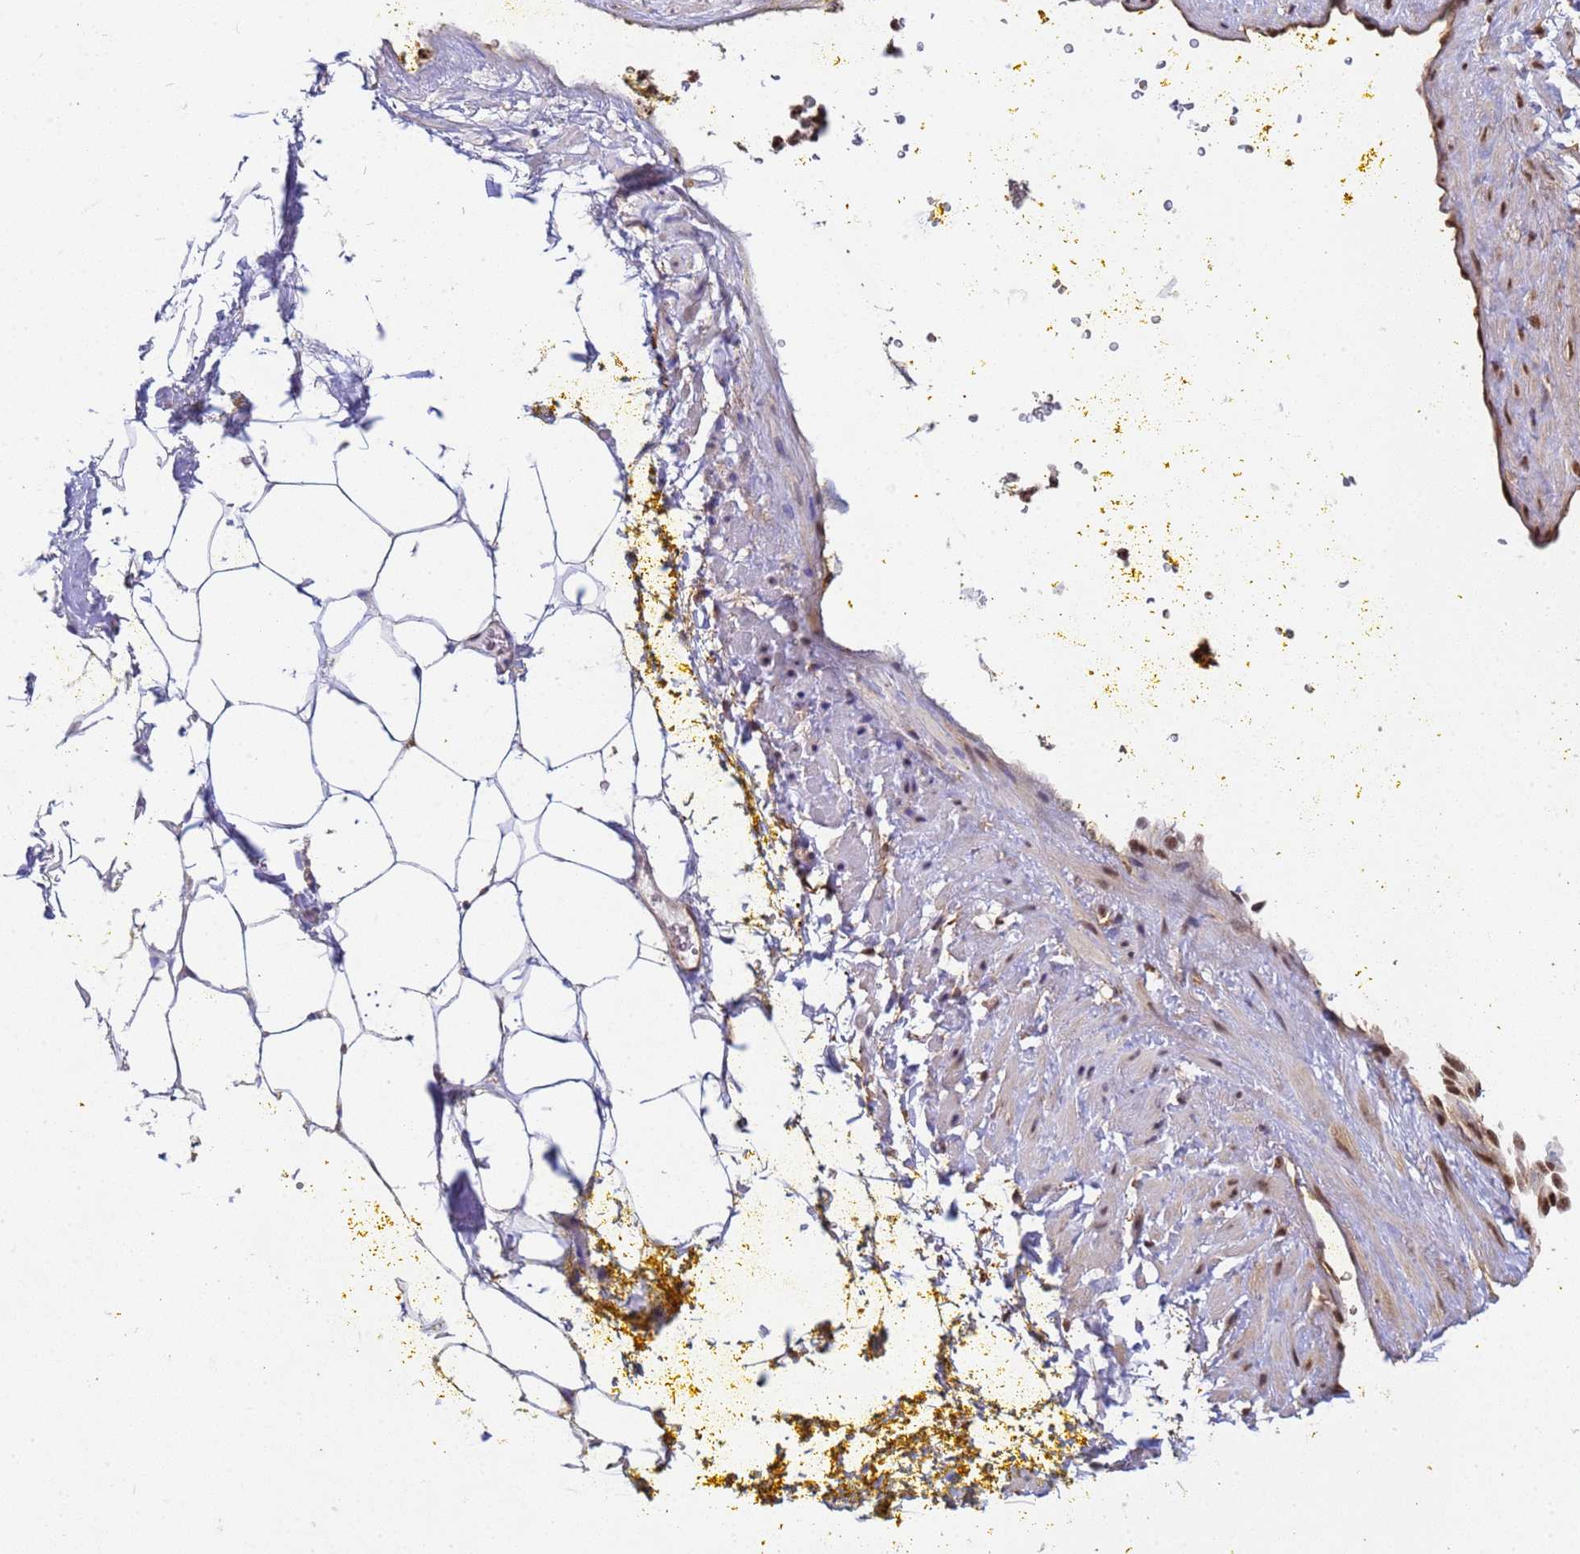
{"staining": {"intensity": "negative", "quantity": "none", "location": "none"}, "tissue": "adipose tissue", "cell_type": "Adipocytes", "image_type": "normal", "snomed": [{"axis": "morphology", "description": "Normal tissue, NOS"}, {"axis": "morphology", "description": "Adenocarcinoma, Low grade"}, {"axis": "topography", "description": "Prostate"}, {"axis": "topography", "description": "Peripheral nerve tissue"}], "caption": "Immunohistochemistry histopathology image of normal adipose tissue stained for a protein (brown), which exhibits no positivity in adipocytes. The staining was performed using DAB to visualize the protein expression in brown, while the nuclei were stained in blue with hematoxylin (Magnification: 20x).", "gene": "SYF2", "patient": {"sex": "male", "age": 63}}